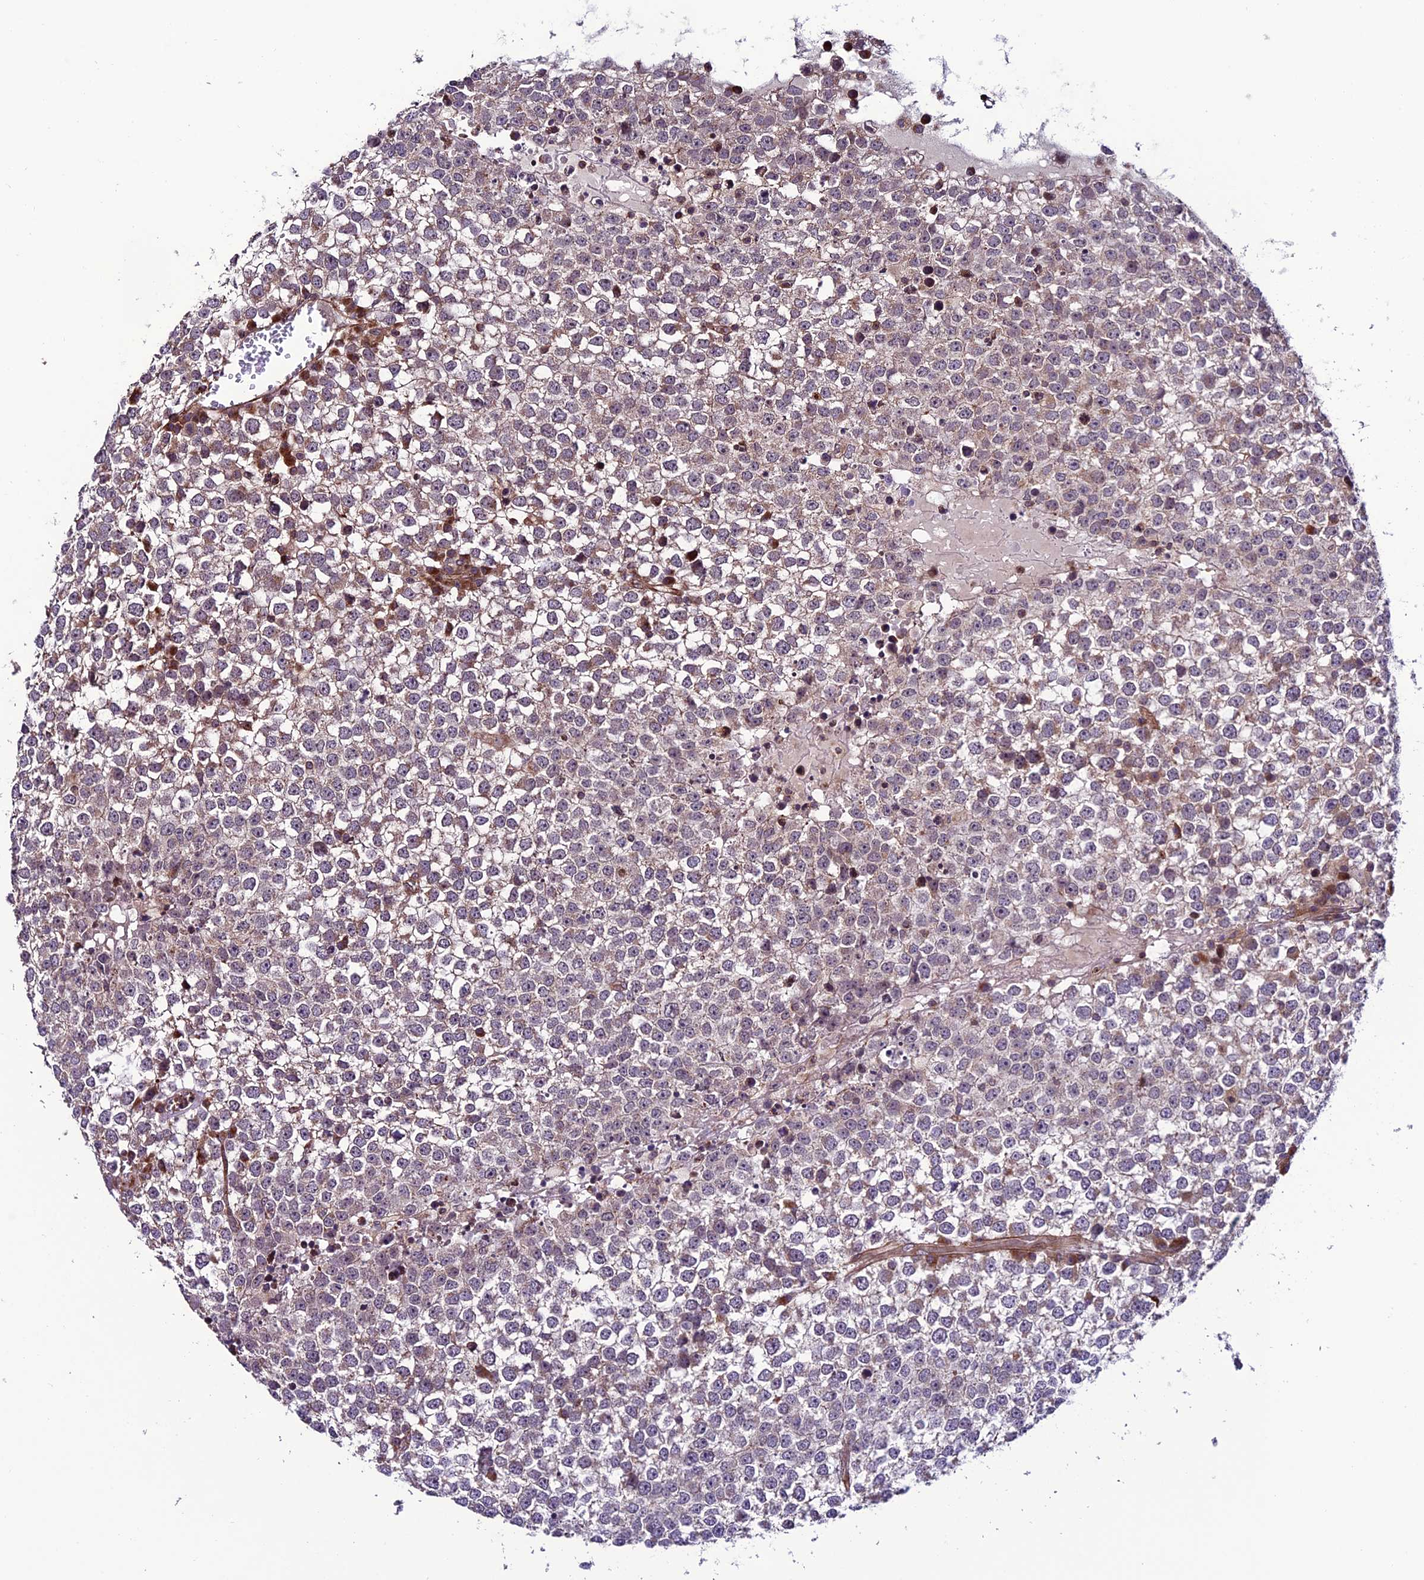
{"staining": {"intensity": "negative", "quantity": "none", "location": "none"}, "tissue": "testis cancer", "cell_type": "Tumor cells", "image_type": "cancer", "snomed": [{"axis": "morphology", "description": "Seminoma, NOS"}, {"axis": "topography", "description": "Testis"}], "caption": "IHC micrograph of neoplastic tissue: human seminoma (testis) stained with DAB shows no significant protein positivity in tumor cells. (DAB immunohistochemistry (IHC) with hematoxylin counter stain).", "gene": "TNIP3", "patient": {"sex": "male", "age": 65}}